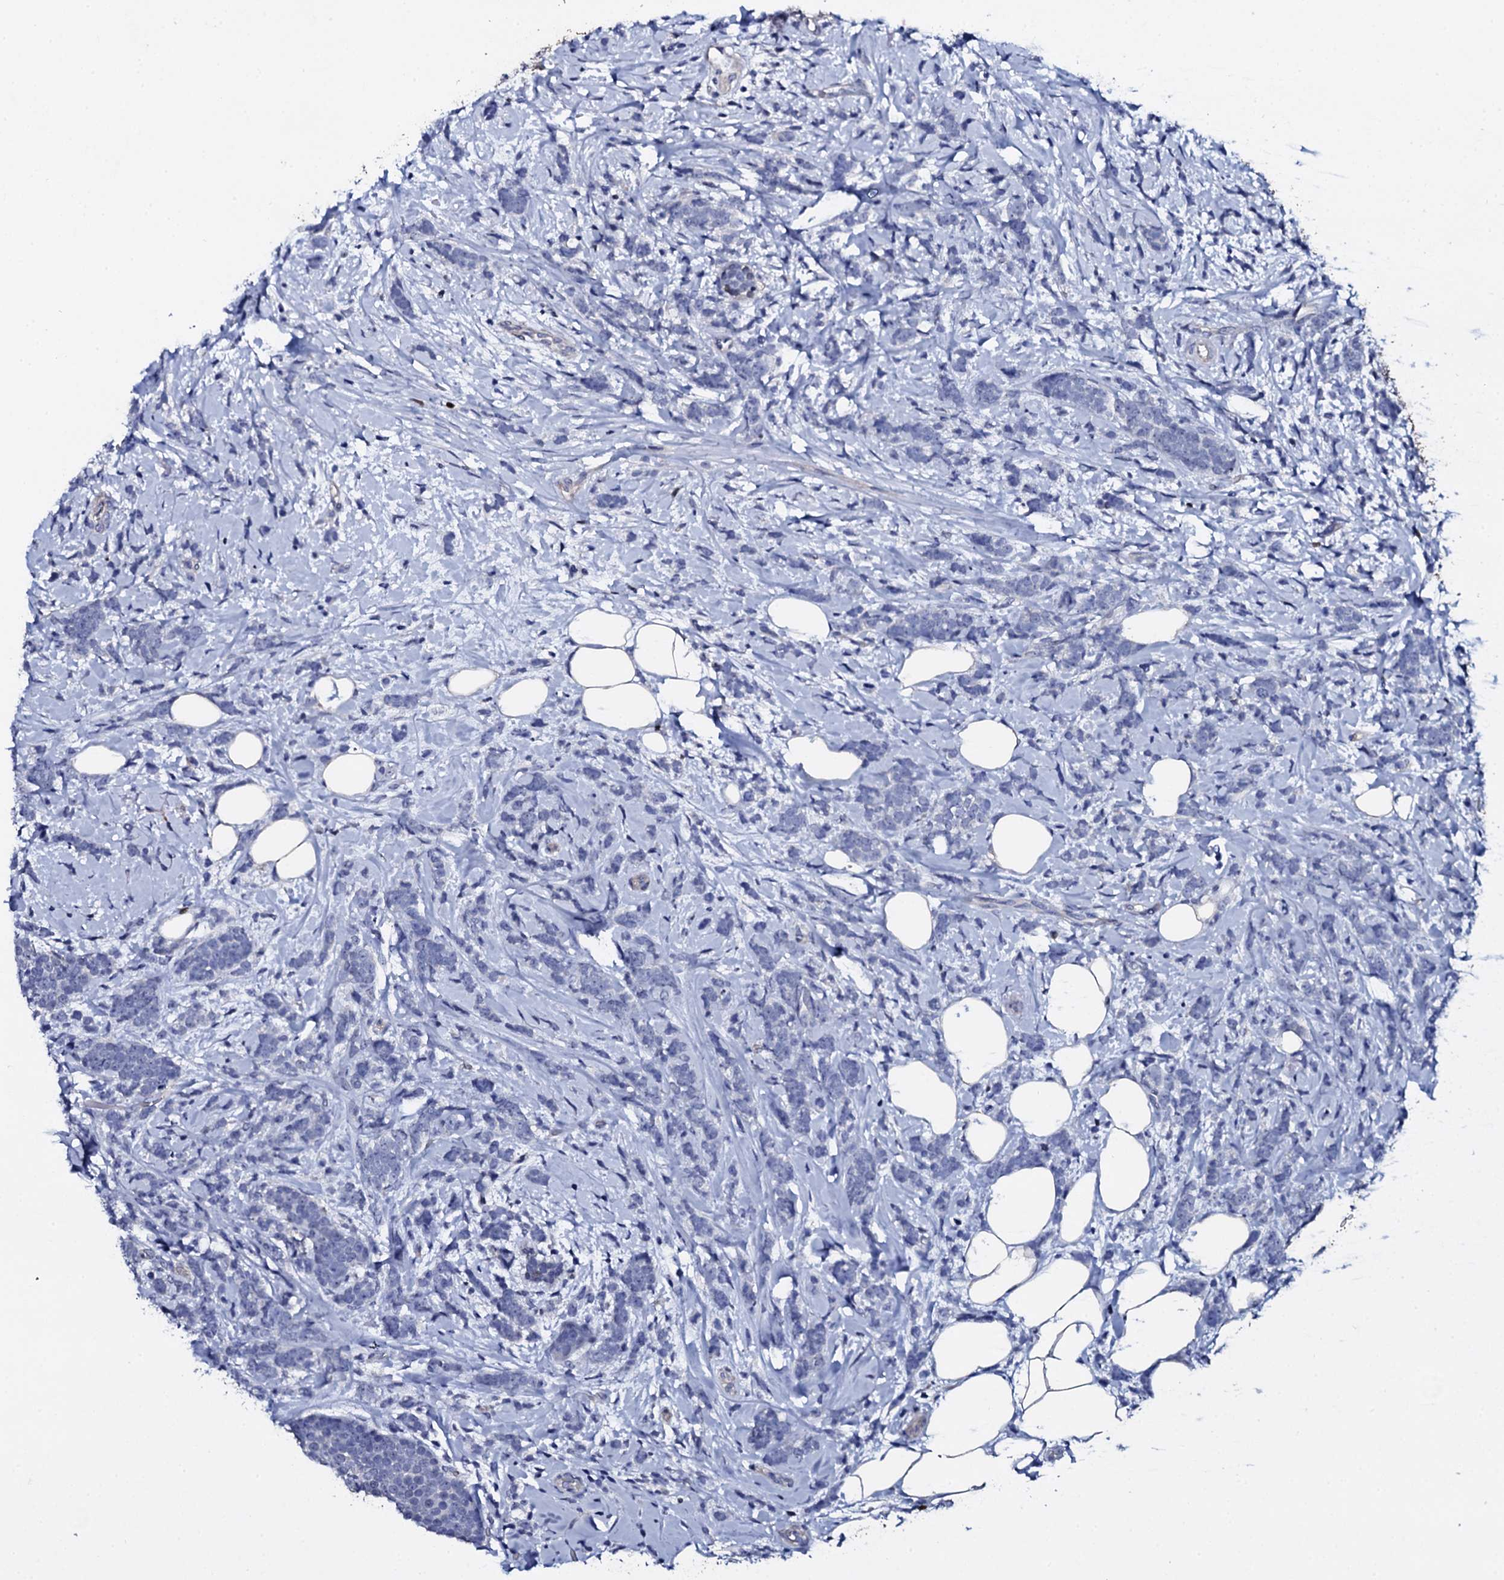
{"staining": {"intensity": "negative", "quantity": "none", "location": "none"}, "tissue": "breast cancer", "cell_type": "Tumor cells", "image_type": "cancer", "snomed": [{"axis": "morphology", "description": "Lobular carcinoma"}, {"axis": "topography", "description": "Breast"}], "caption": "Immunohistochemistry (IHC) photomicrograph of neoplastic tissue: breast cancer (lobular carcinoma) stained with DAB (3,3'-diaminobenzidine) displays no significant protein staining in tumor cells.", "gene": "NPM2", "patient": {"sex": "female", "age": 58}}